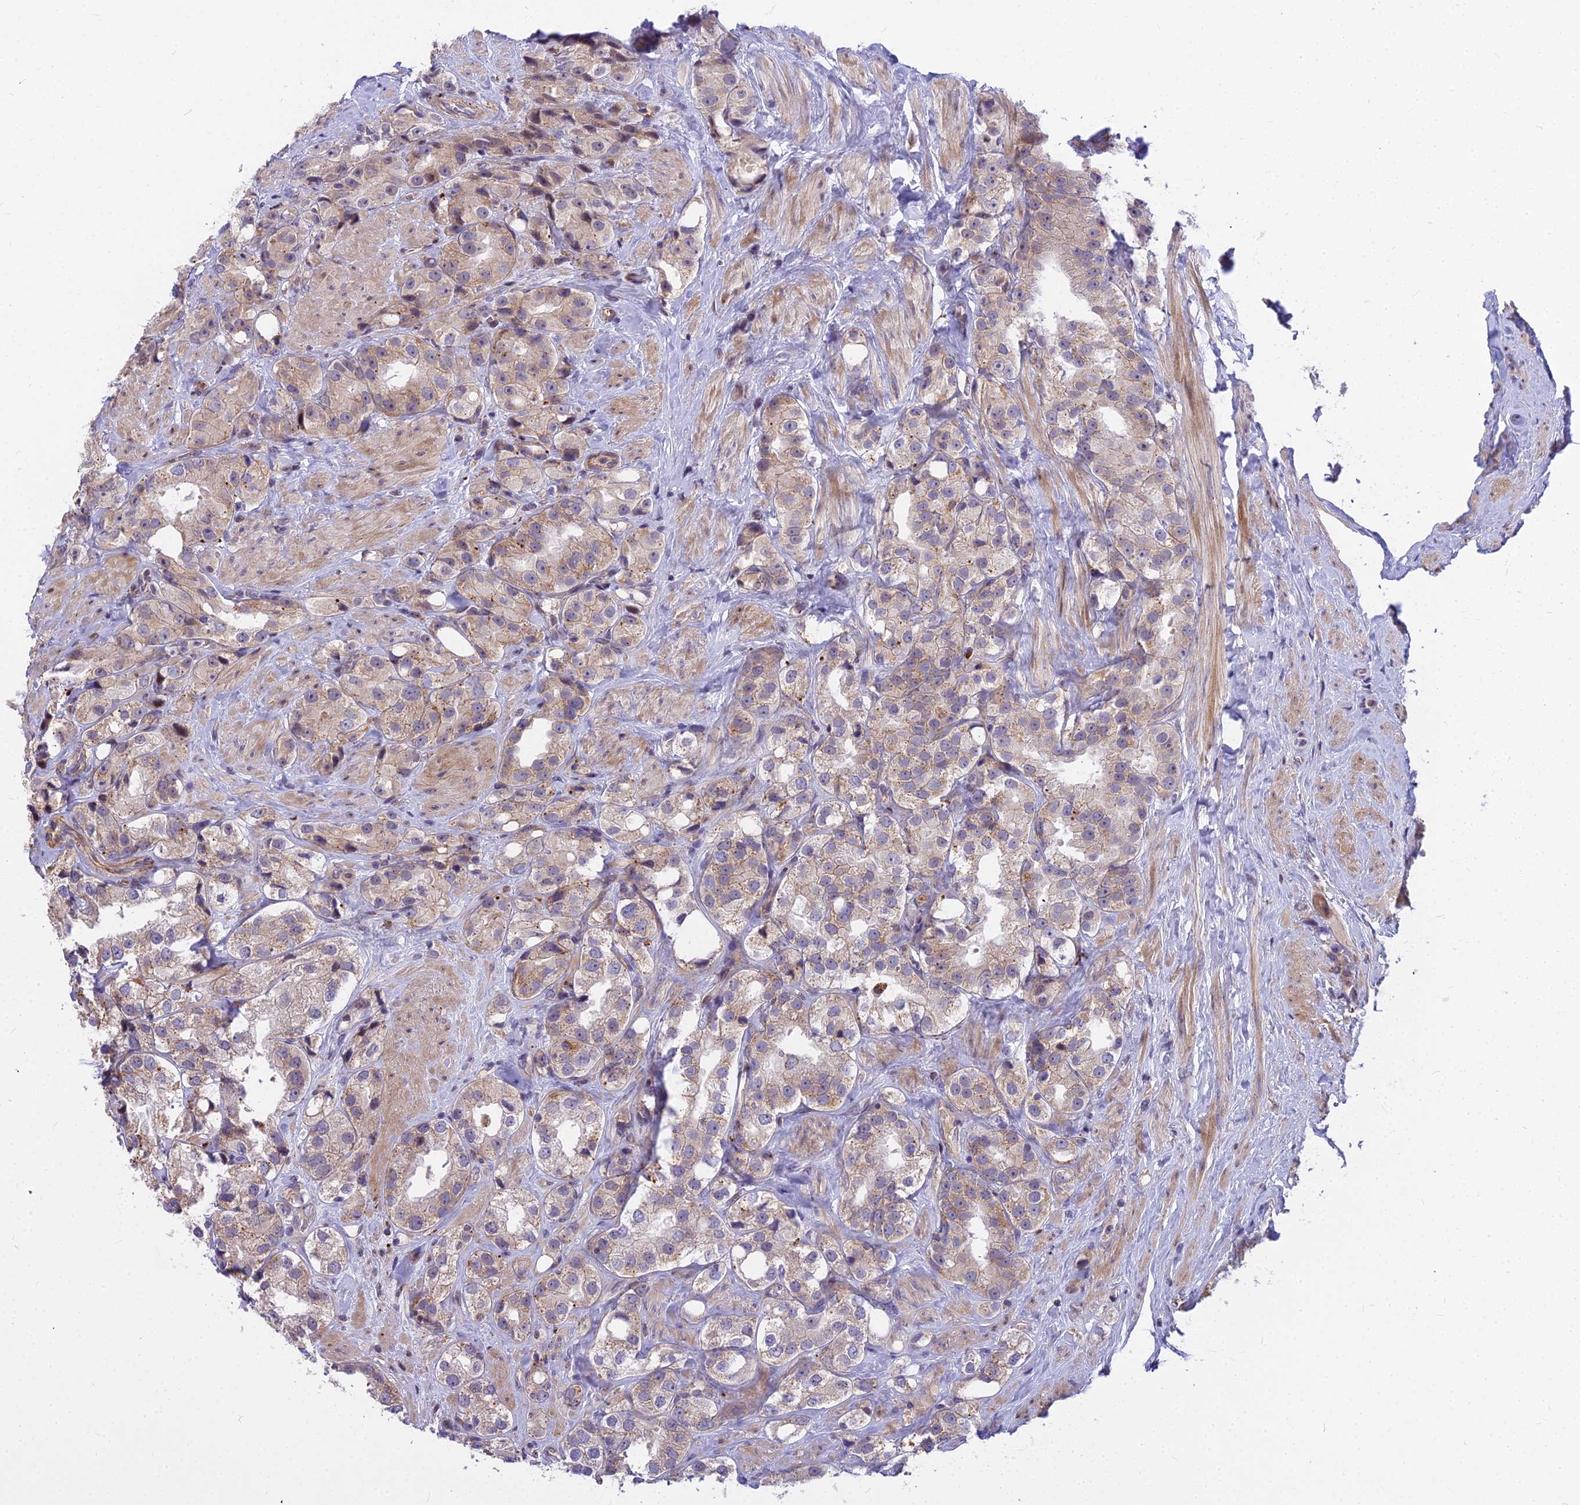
{"staining": {"intensity": "weak", "quantity": "25%-75%", "location": "cytoplasmic/membranous"}, "tissue": "prostate cancer", "cell_type": "Tumor cells", "image_type": "cancer", "snomed": [{"axis": "morphology", "description": "Adenocarcinoma, NOS"}, {"axis": "topography", "description": "Prostate"}], "caption": "Prostate cancer was stained to show a protein in brown. There is low levels of weak cytoplasmic/membranous expression in about 25%-75% of tumor cells. (Stains: DAB in brown, nuclei in blue, Microscopy: brightfield microscopy at high magnification).", "gene": "GLYATL3", "patient": {"sex": "male", "age": 79}}